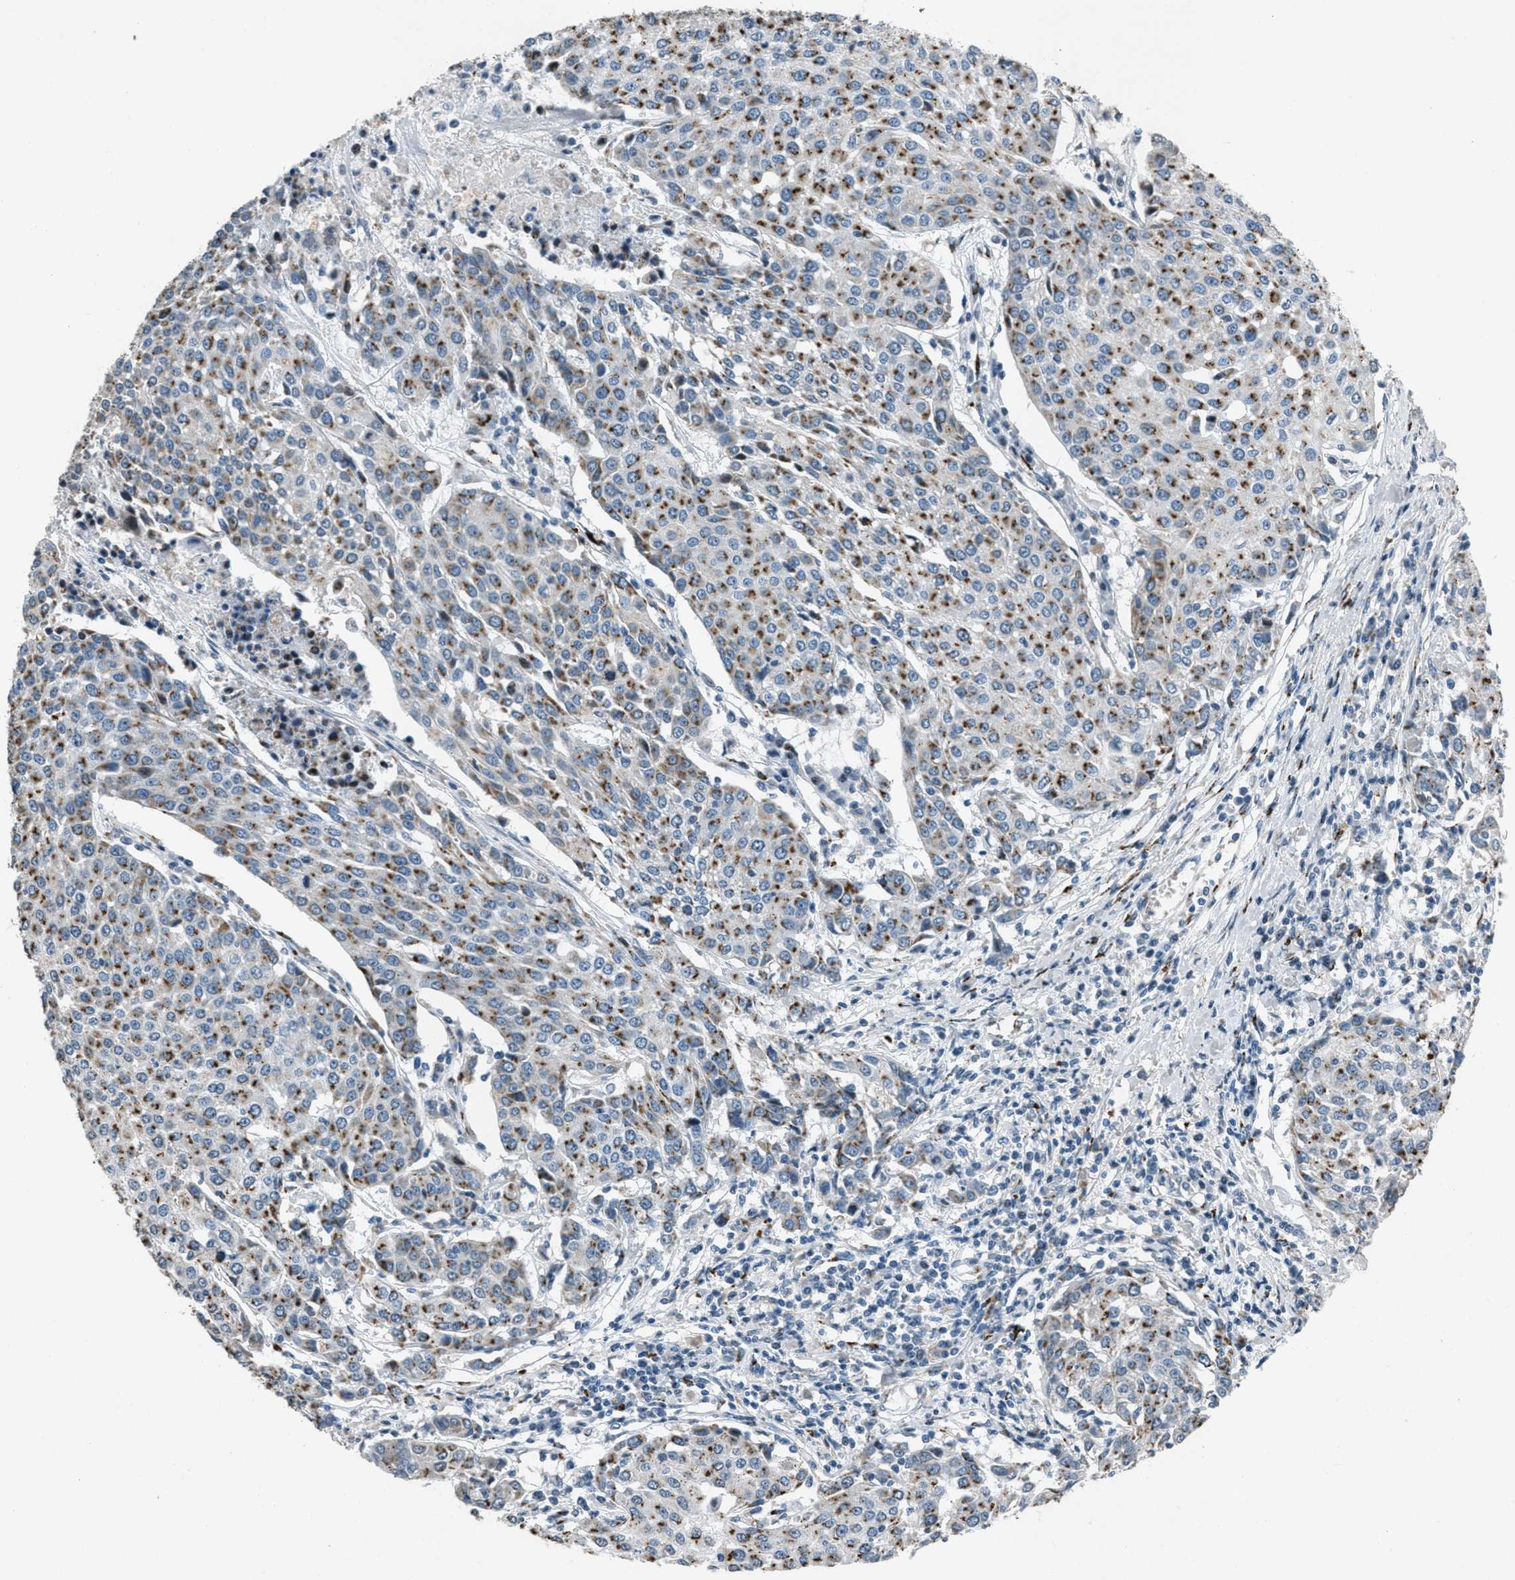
{"staining": {"intensity": "moderate", "quantity": ">75%", "location": "cytoplasmic/membranous"}, "tissue": "urothelial cancer", "cell_type": "Tumor cells", "image_type": "cancer", "snomed": [{"axis": "morphology", "description": "Urothelial carcinoma, High grade"}, {"axis": "topography", "description": "Urinary bladder"}], "caption": "Urothelial cancer stained with IHC reveals moderate cytoplasmic/membranous positivity in about >75% of tumor cells.", "gene": "GPC6", "patient": {"sex": "female", "age": 85}}